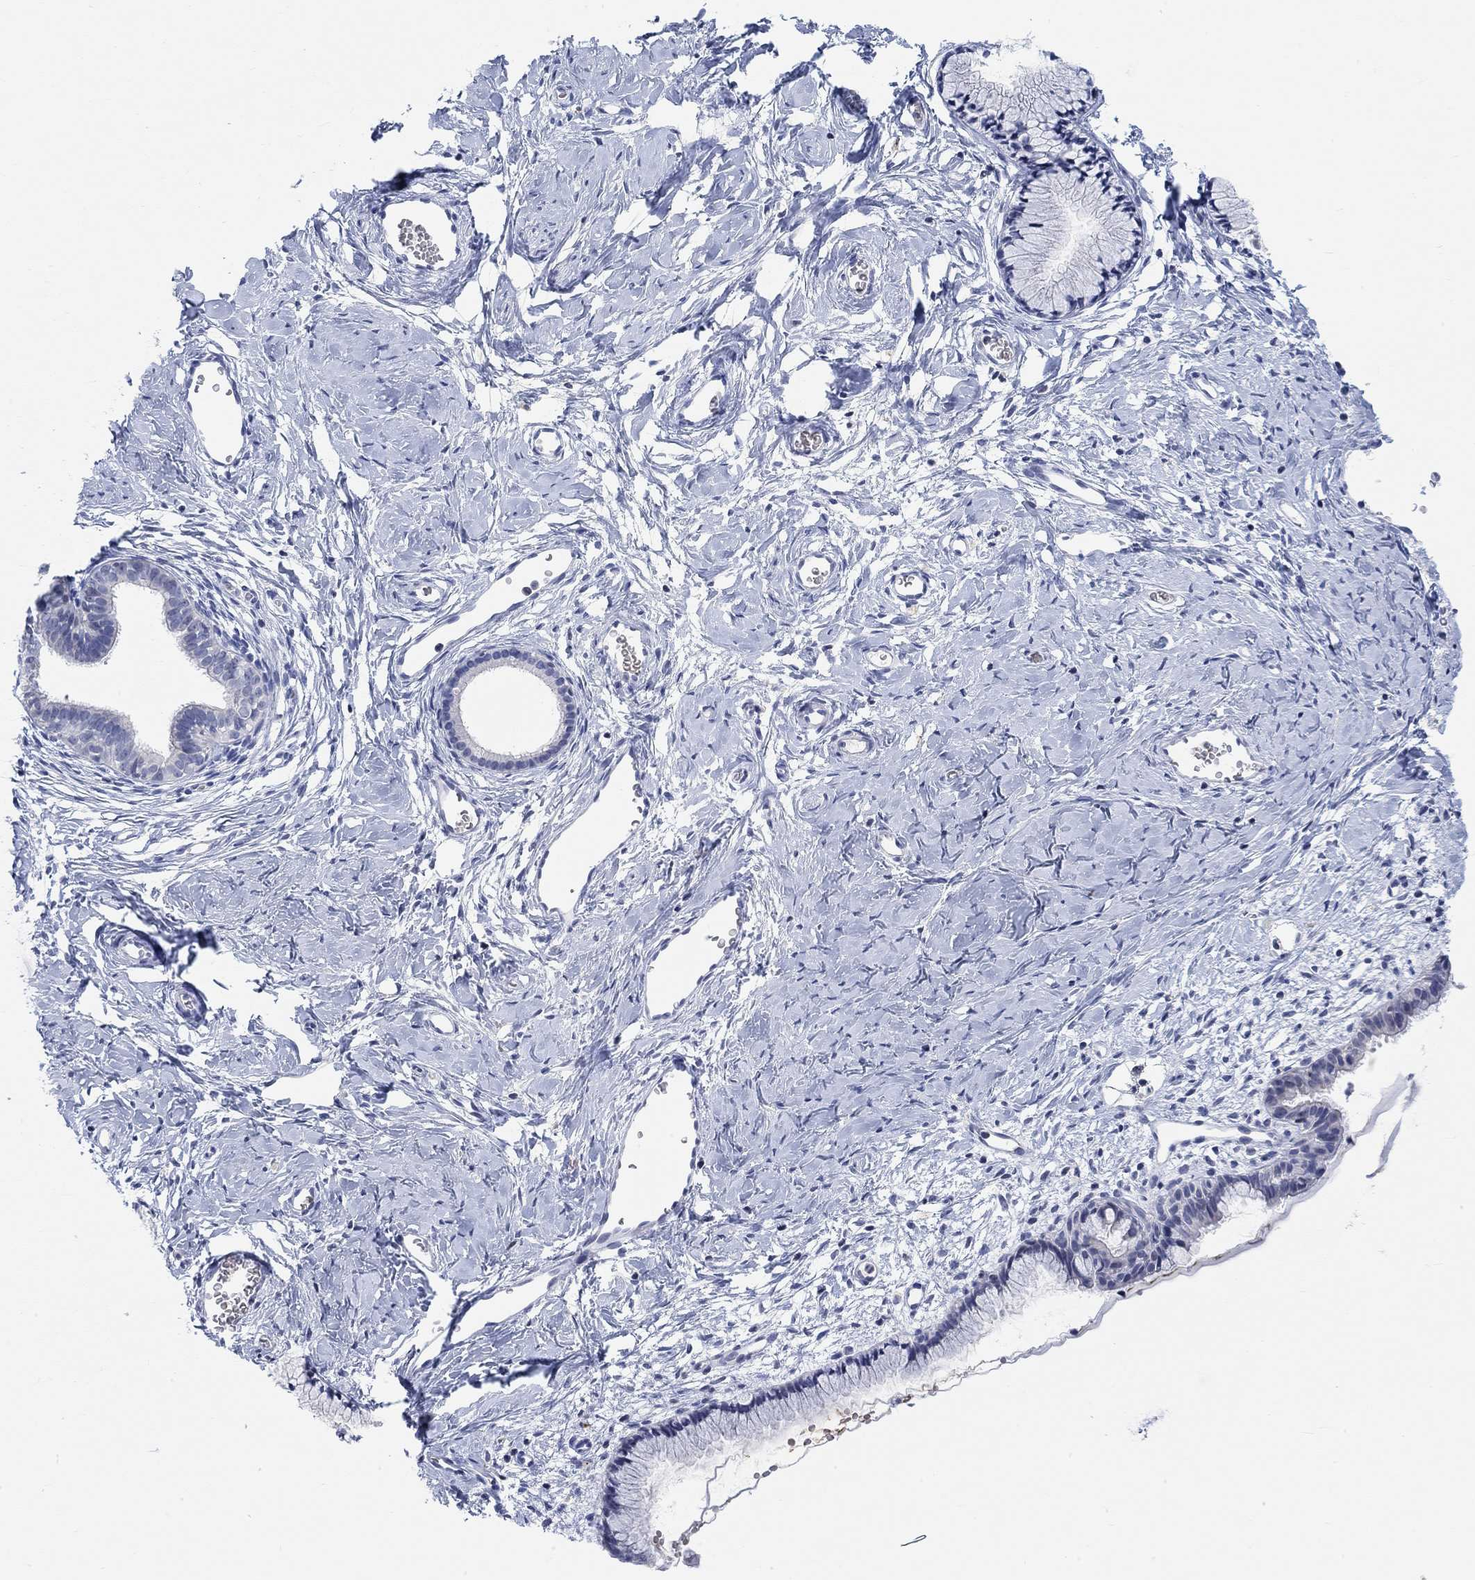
{"staining": {"intensity": "negative", "quantity": "none", "location": "none"}, "tissue": "cervix", "cell_type": "Glandular cells", "image_type": "normal", "snomed": [{"axis": "morphology", "description": "Normal tissue, NOS"}, {"axis": "topography", "description": "Cervix"}], "caption": "The histopathology image reveals no staining of glandular cells in normal cervix. Nuclei are stained in blue.", "gene": "ATP6V1E2", "patient": {"sex": "female", "age": 40}}